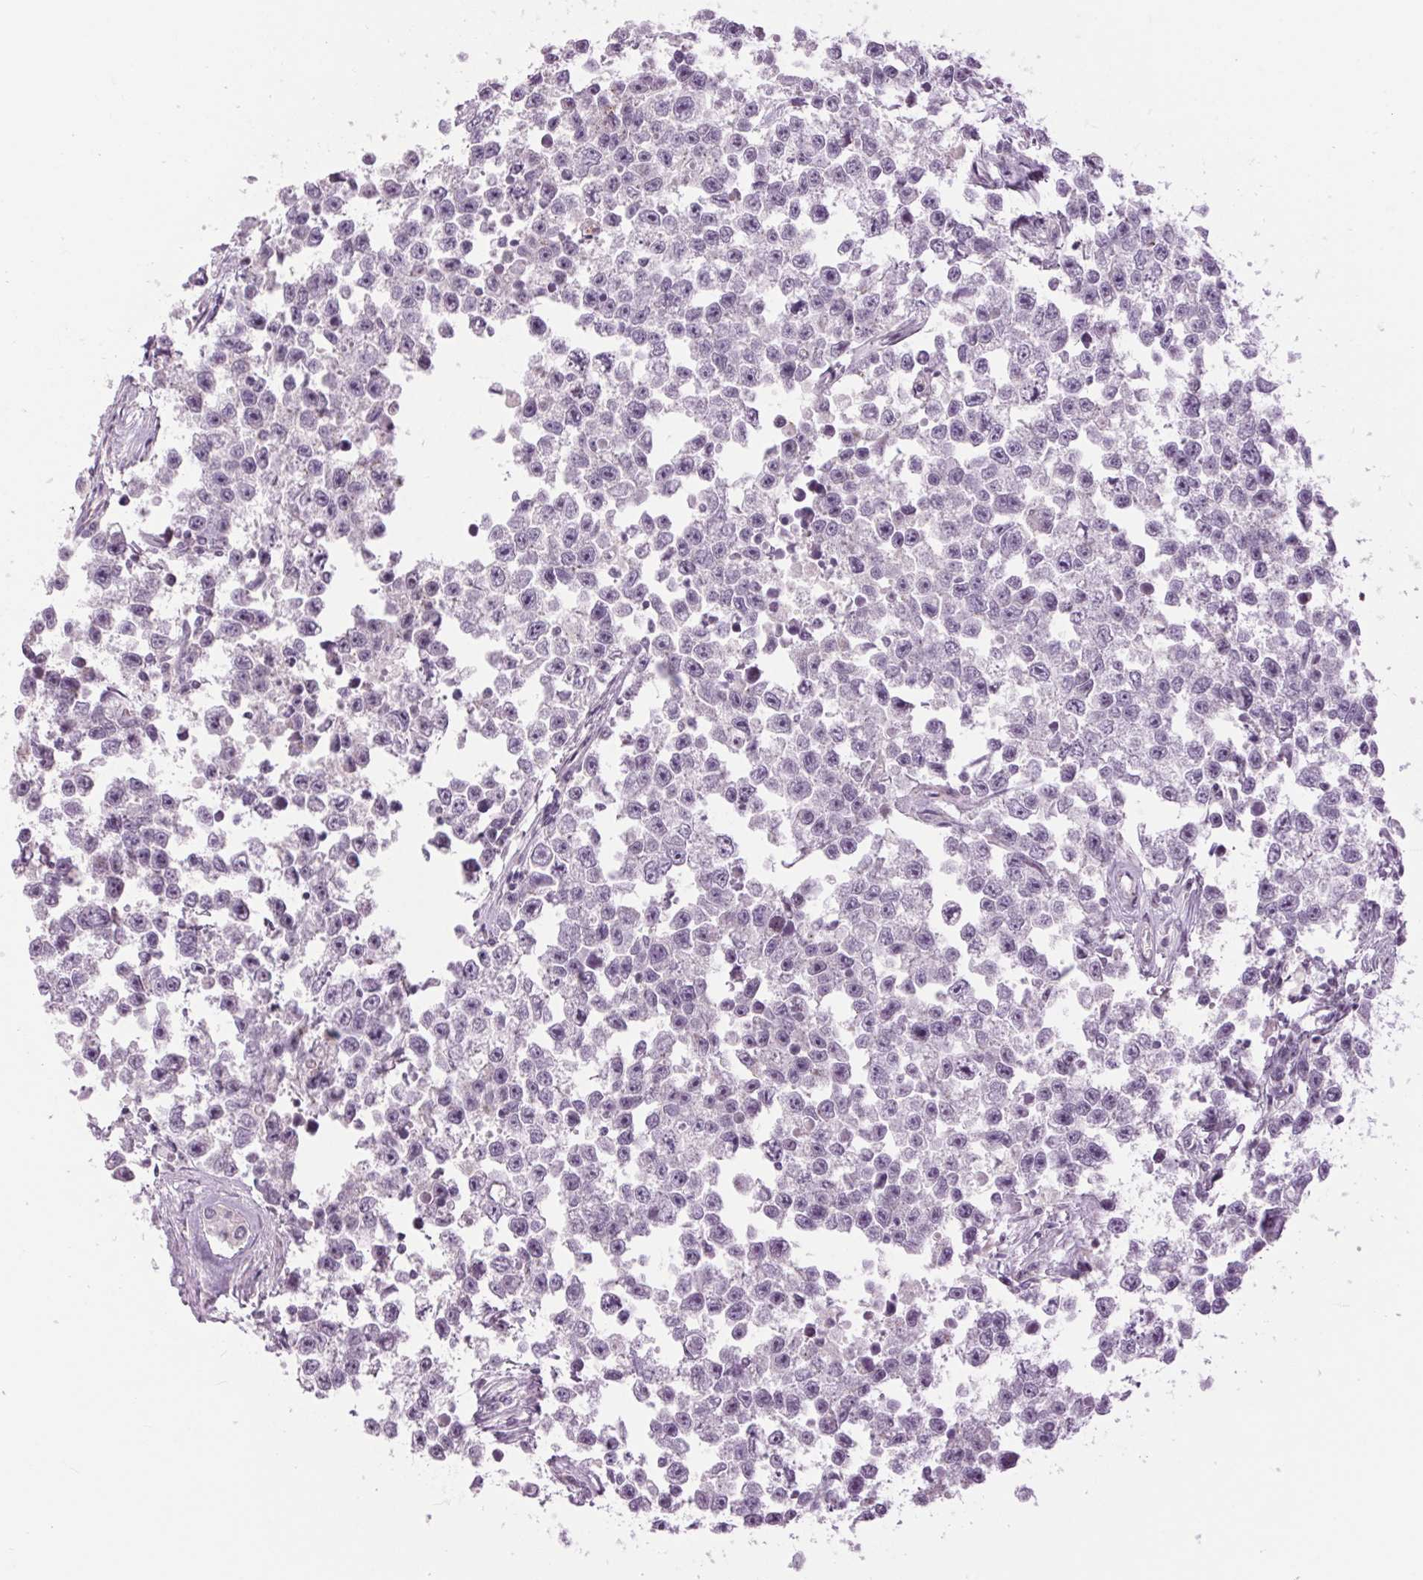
{"staining": {"intensity": "negative", "quantity": "none", "location": "none"}, "tissue": "testis cancer", "cell_type": "Tumor cells", "image_type": "cancer", "snomed": [{"axis": "morphology", "description": "Seminoma, NOS"}, {"axis": "topography", "description": "Testis"}], "caption": "Tumor cells are negative for brown protein staining in seminoma (testis).", "gene": "CTNNA3", "patient": {"sex": "male", "age": 26}}